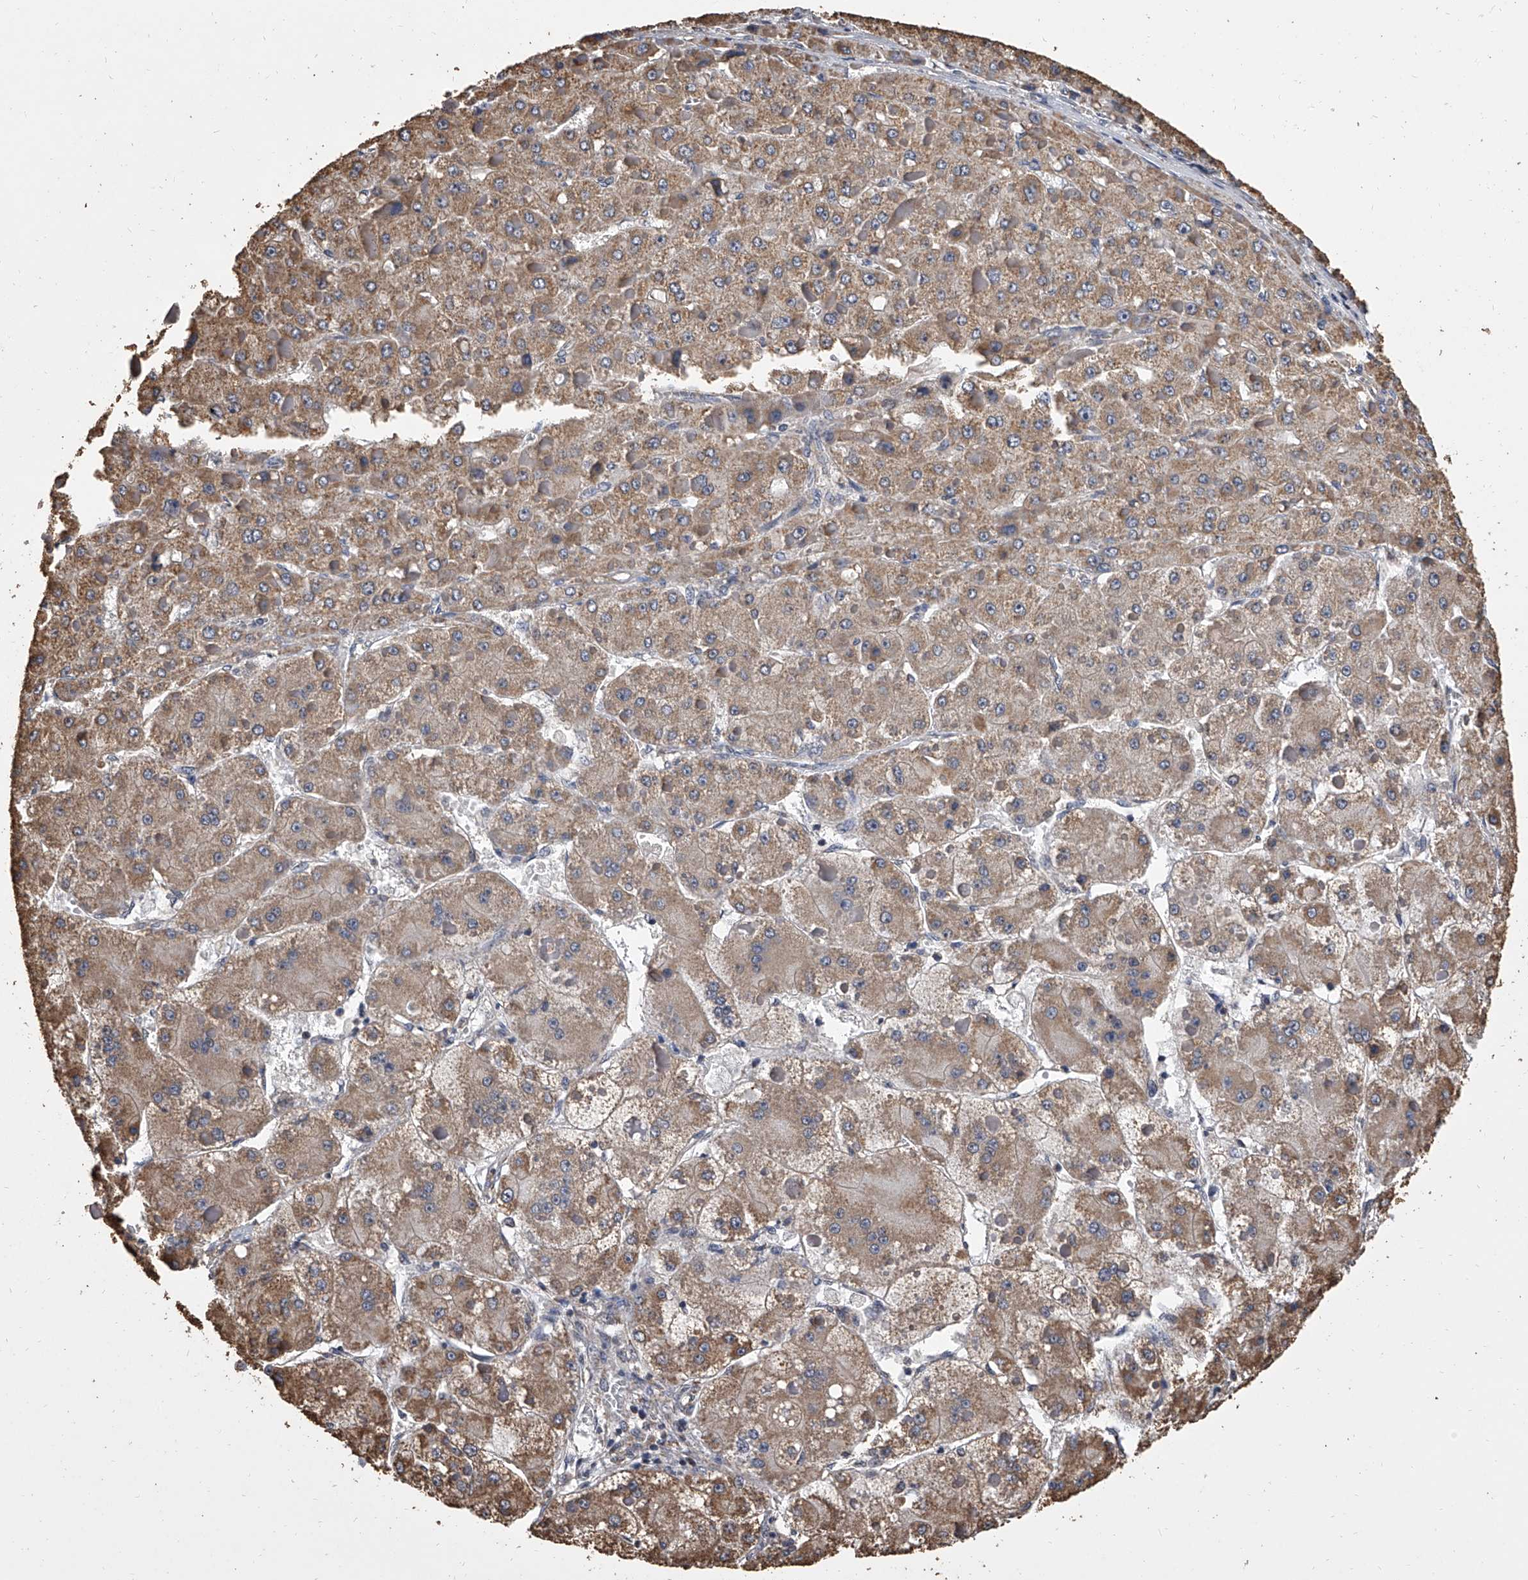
{"staining": {"intensity": "moderate", "quantity": ">75%", "location": "cytoplasmic/membranous"}, "tissue": "liver cancer", "cell_type": "Tumor cells", "image_type": "cancer", "snomed": [{"axis": "morphology", "description": "Carcinoma, Hepatocellular, NOS"}, {"axis": "topography", "description": "Liver"}], "caption": "IHC of human liver cancer (hepatocellular carcinoma) shows medium levels of moderate cytoplasmic/membranous expression in about >75% of tumor cells.", "gene": "MRPL28", "patient": {"sex": "female", "age": 73}}